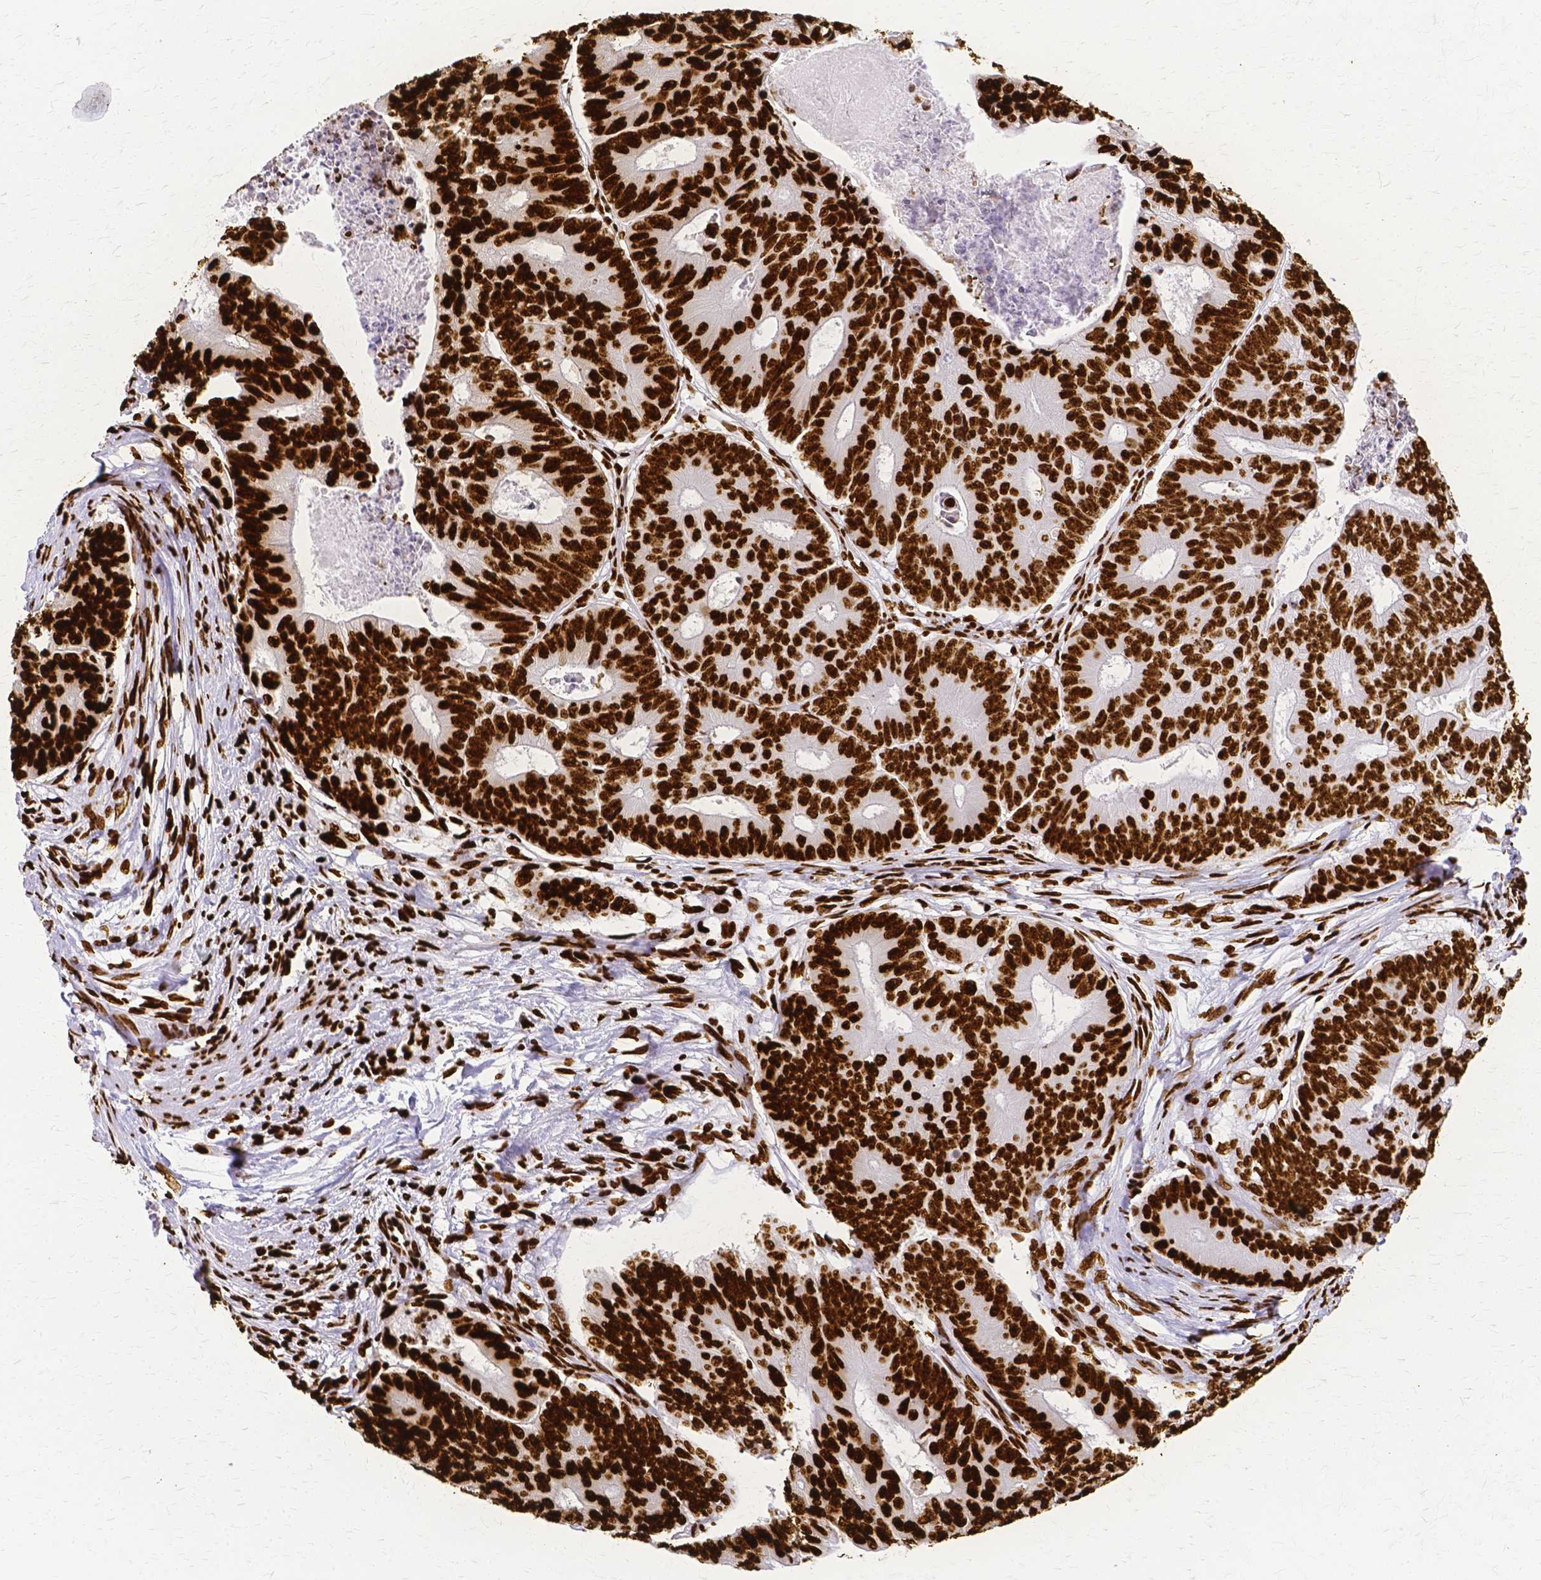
{"staining": {"intensity": "strong", "quantity": ">75%", "location": "nuclear"}, "tissue": "colorectal cancer", "cell_type": "Tumor cells", "image_type": "cancer", "snomed": [{"axis": "morphology", "description": "Adenocarcinoma, NOS"}, {"axis": "topography", "description": "Colon"}], "caption": "Immunohistochemistry of human colorectal adenocarcinoma reveals high levels of strong nuclear staining in approximately >75% of tumor cells.", "gene": "SFPQ", "patient": {"sex": "female", "age": 48}}